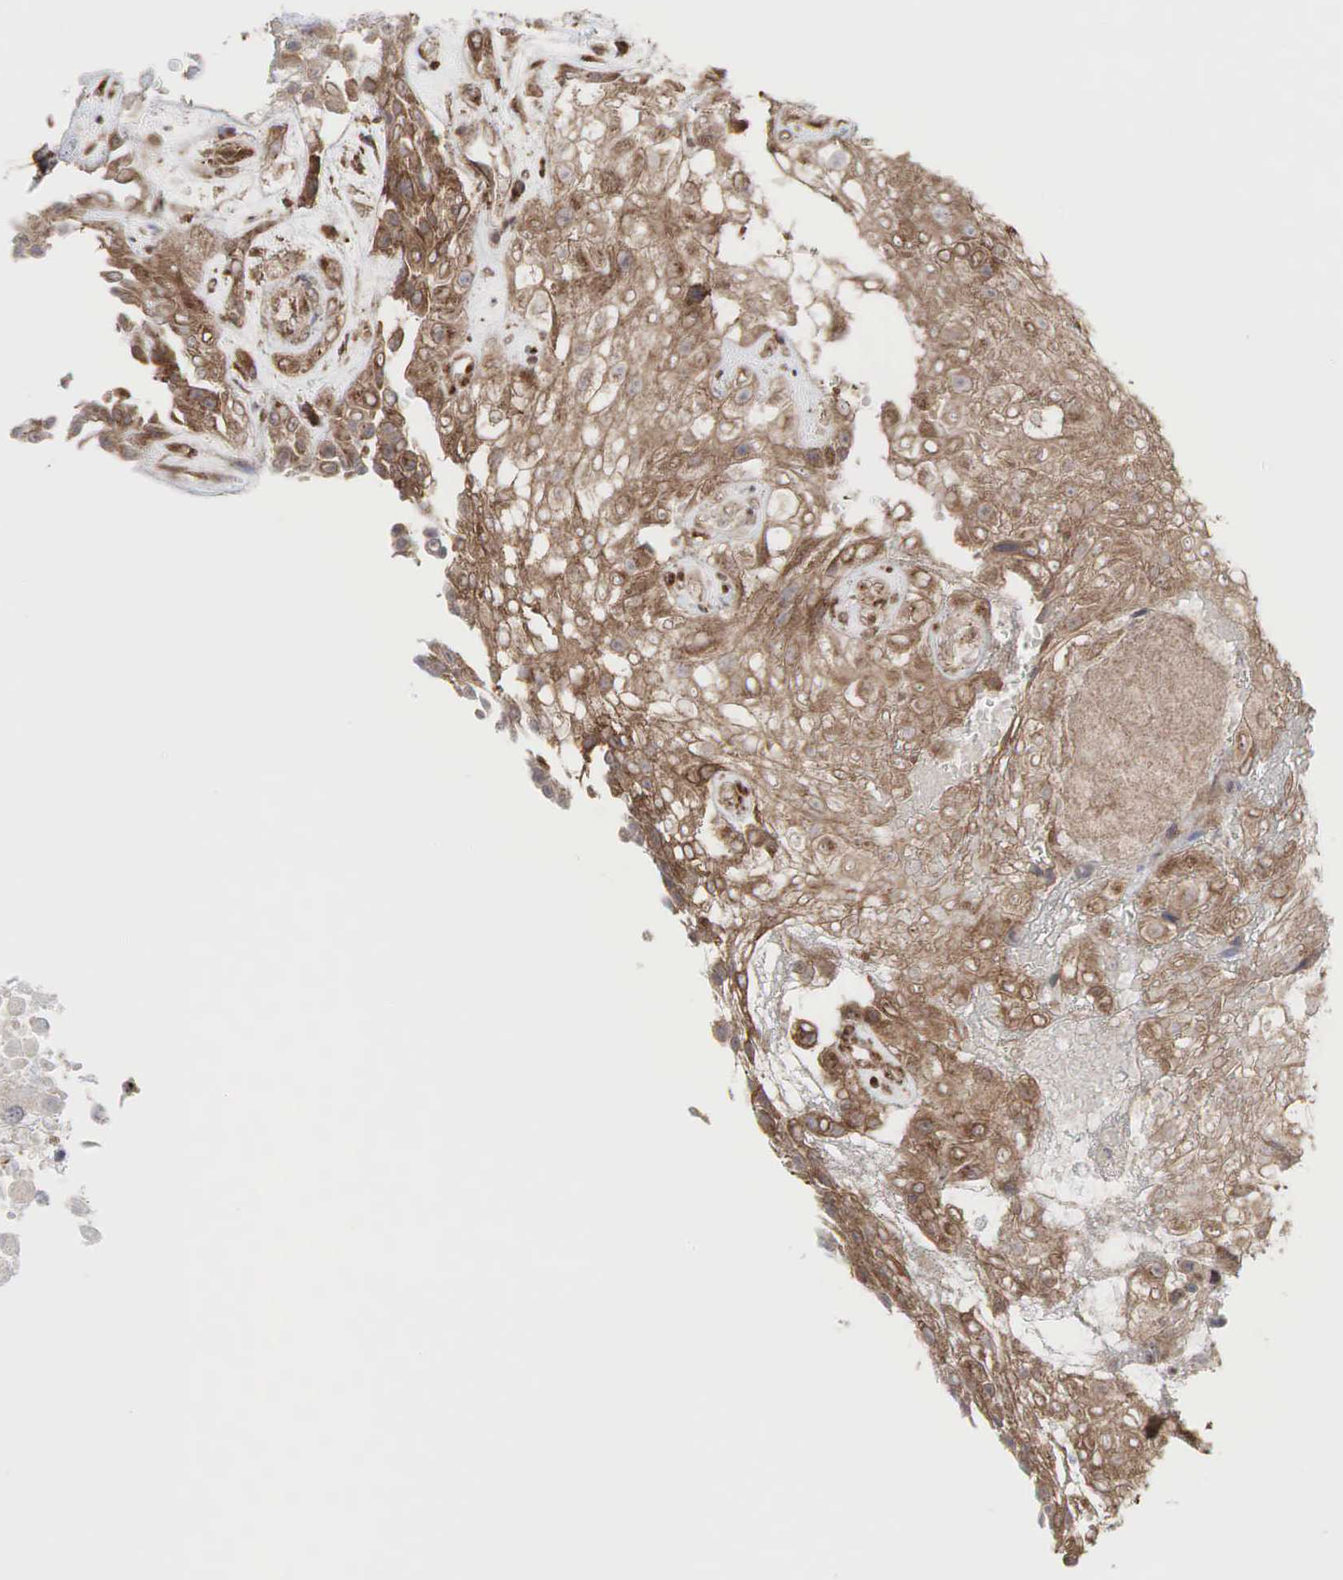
{"staining": {"intensity": "moderate", "quantity": ">75%", "location": "cytoplasmic/membranous"}, "tissue": "urothelial cancer", "cell_type": "Tumor cells", "image_type": "cancer", "snomed": [{"axis": "morphology", "description": "Urothelial carcinoma, High grade"}, {"axis": "topography", "description": "Urinary bladder"}], "caption": "Tumor cells demonstrate moderate cytoplasmic/membranous expression in approximately >75% of cells in urothelial carcinoma (high-grade). (DAB = brown stain, brightfield microscopy at high magnification).", "gene": "PABPC5", "patient": {"sex": "male", "age": 56}}